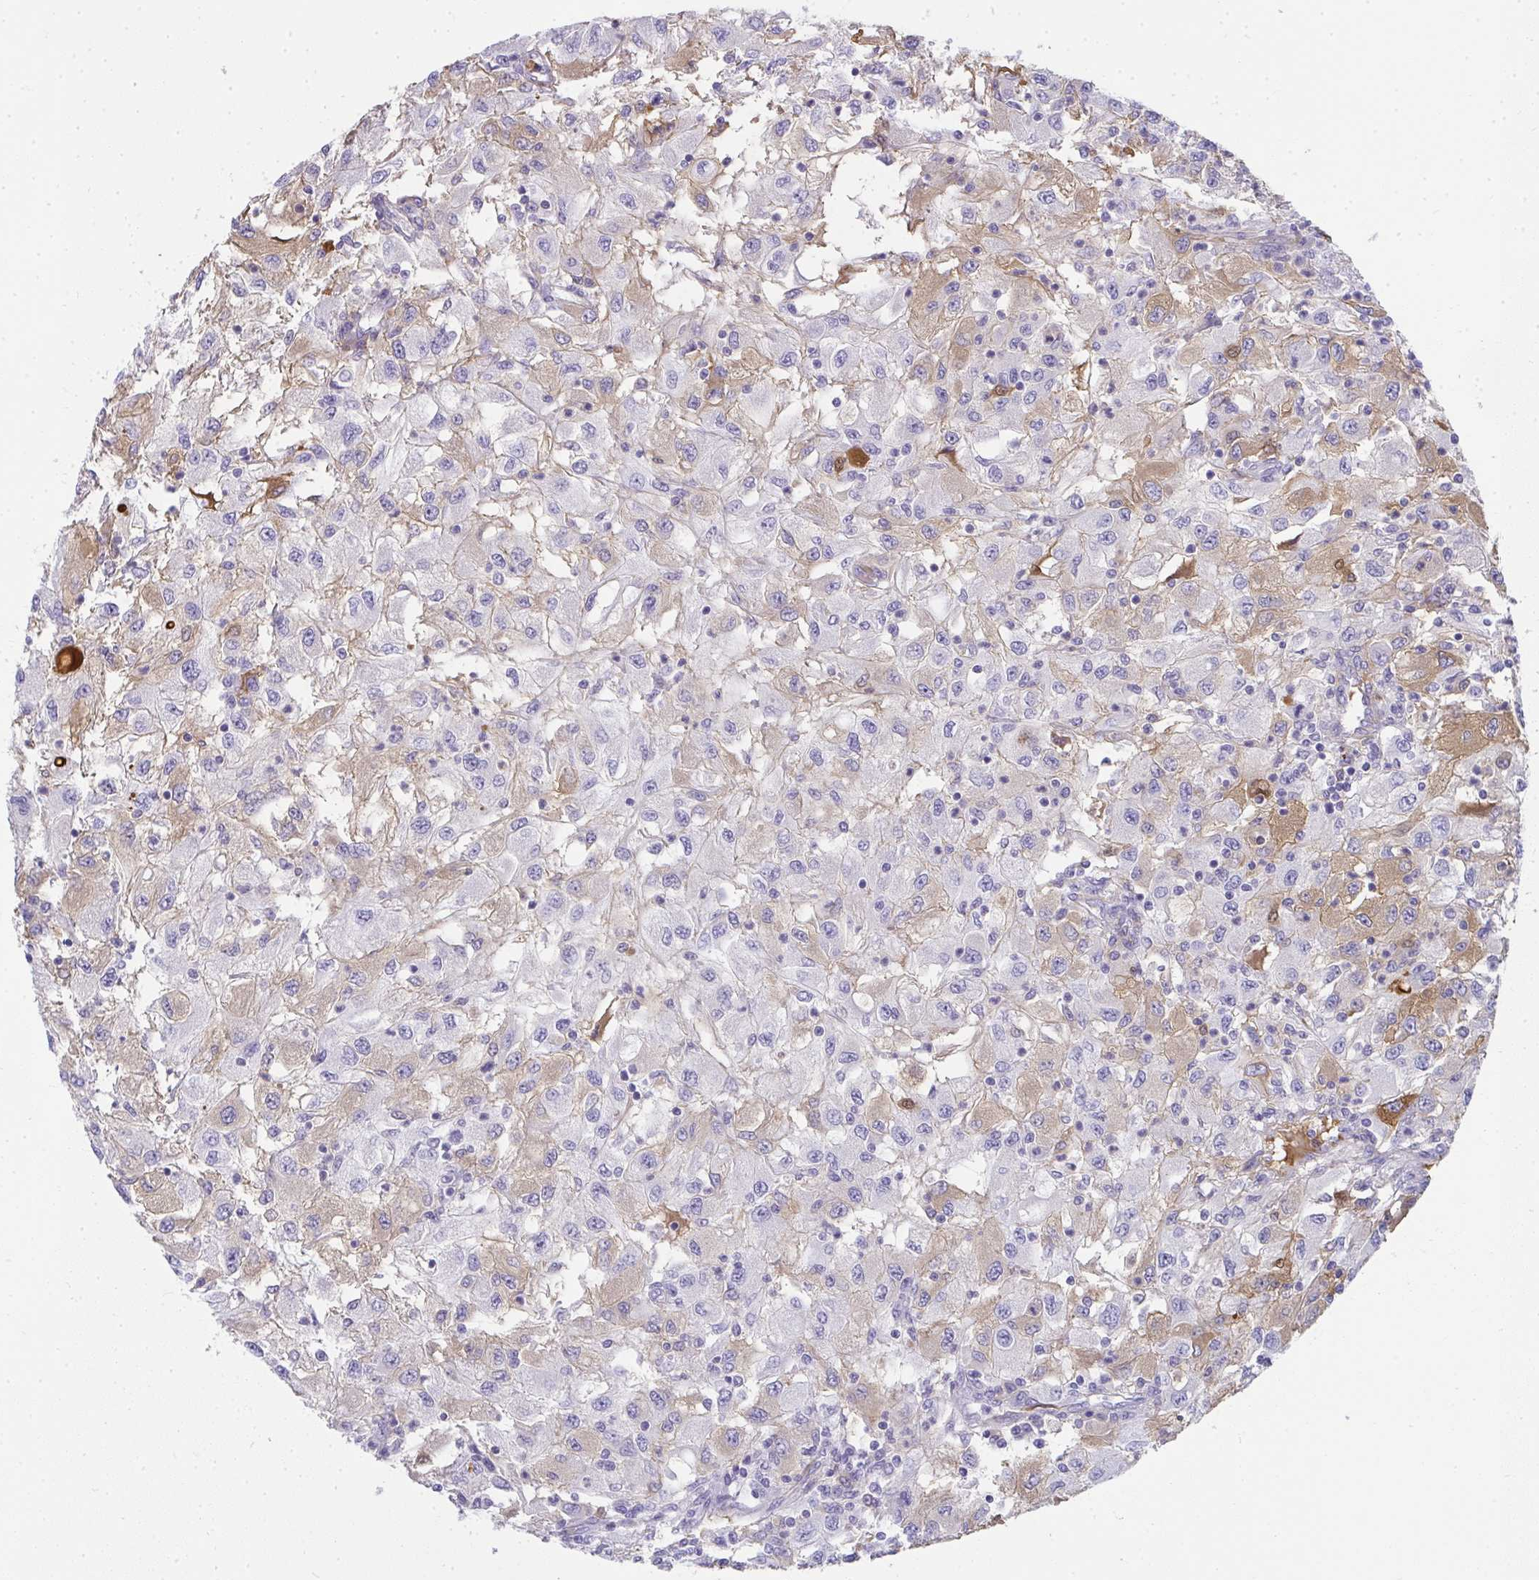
{"staining": {"intensity": "moderate", "quantity": "<25%", "location": "cytoplasmic/membranous"}, "tissue": "renal cancer", "cell_type": "Tumor cells", "image_type": "cancer", "snomed": [{"axis": "morphology", "description": "Adenocarcinoma, NOS"}, {"axis": "topography", "description": "Kidney"}], "caption": "Moderate cytoplasmic/membranous expression is seen in about <25% of tumor cells in renal cancer (adenocarcinoma).", "gene": "ZSWIM3", "patient": {"sex": "female", "age": 67}}